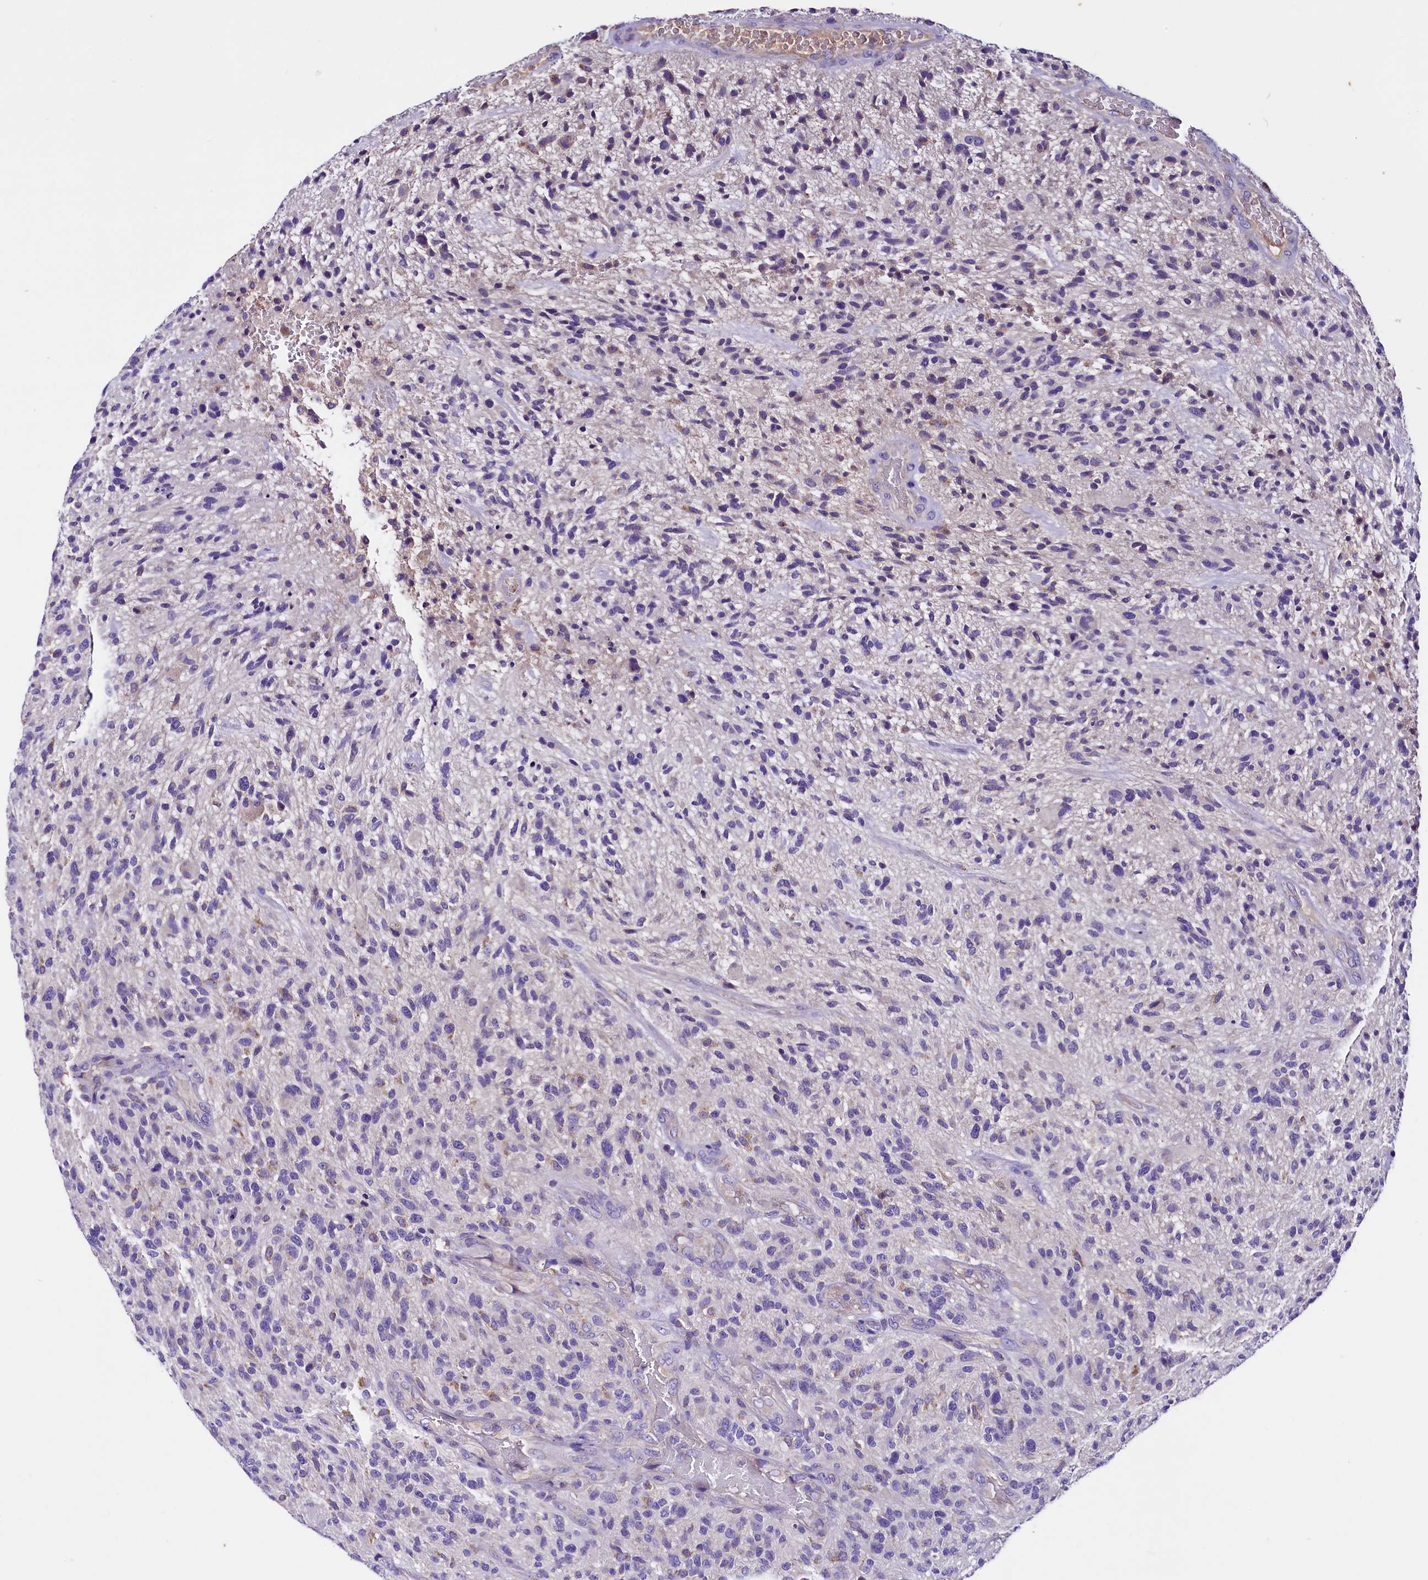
{"staining": {"intensity": "negative", "quantity": "none", "location": "none"}, "tissue": "glioma", "cell_type": "Tumor cells", "image_type": "cancer", "snomed": [{"axis": "morphology", "description": "Glioma, malignant, High grade"}, {"axis": "topography", "description": "Brain"}], "caption": "A high-resolution photomicrograph shows IHC staining of malignant high-grade glioma, which demonstrates no significant expression in tumor cells.", "gene": "SIX5", "patient": {"sex": "male", "age": 47}}